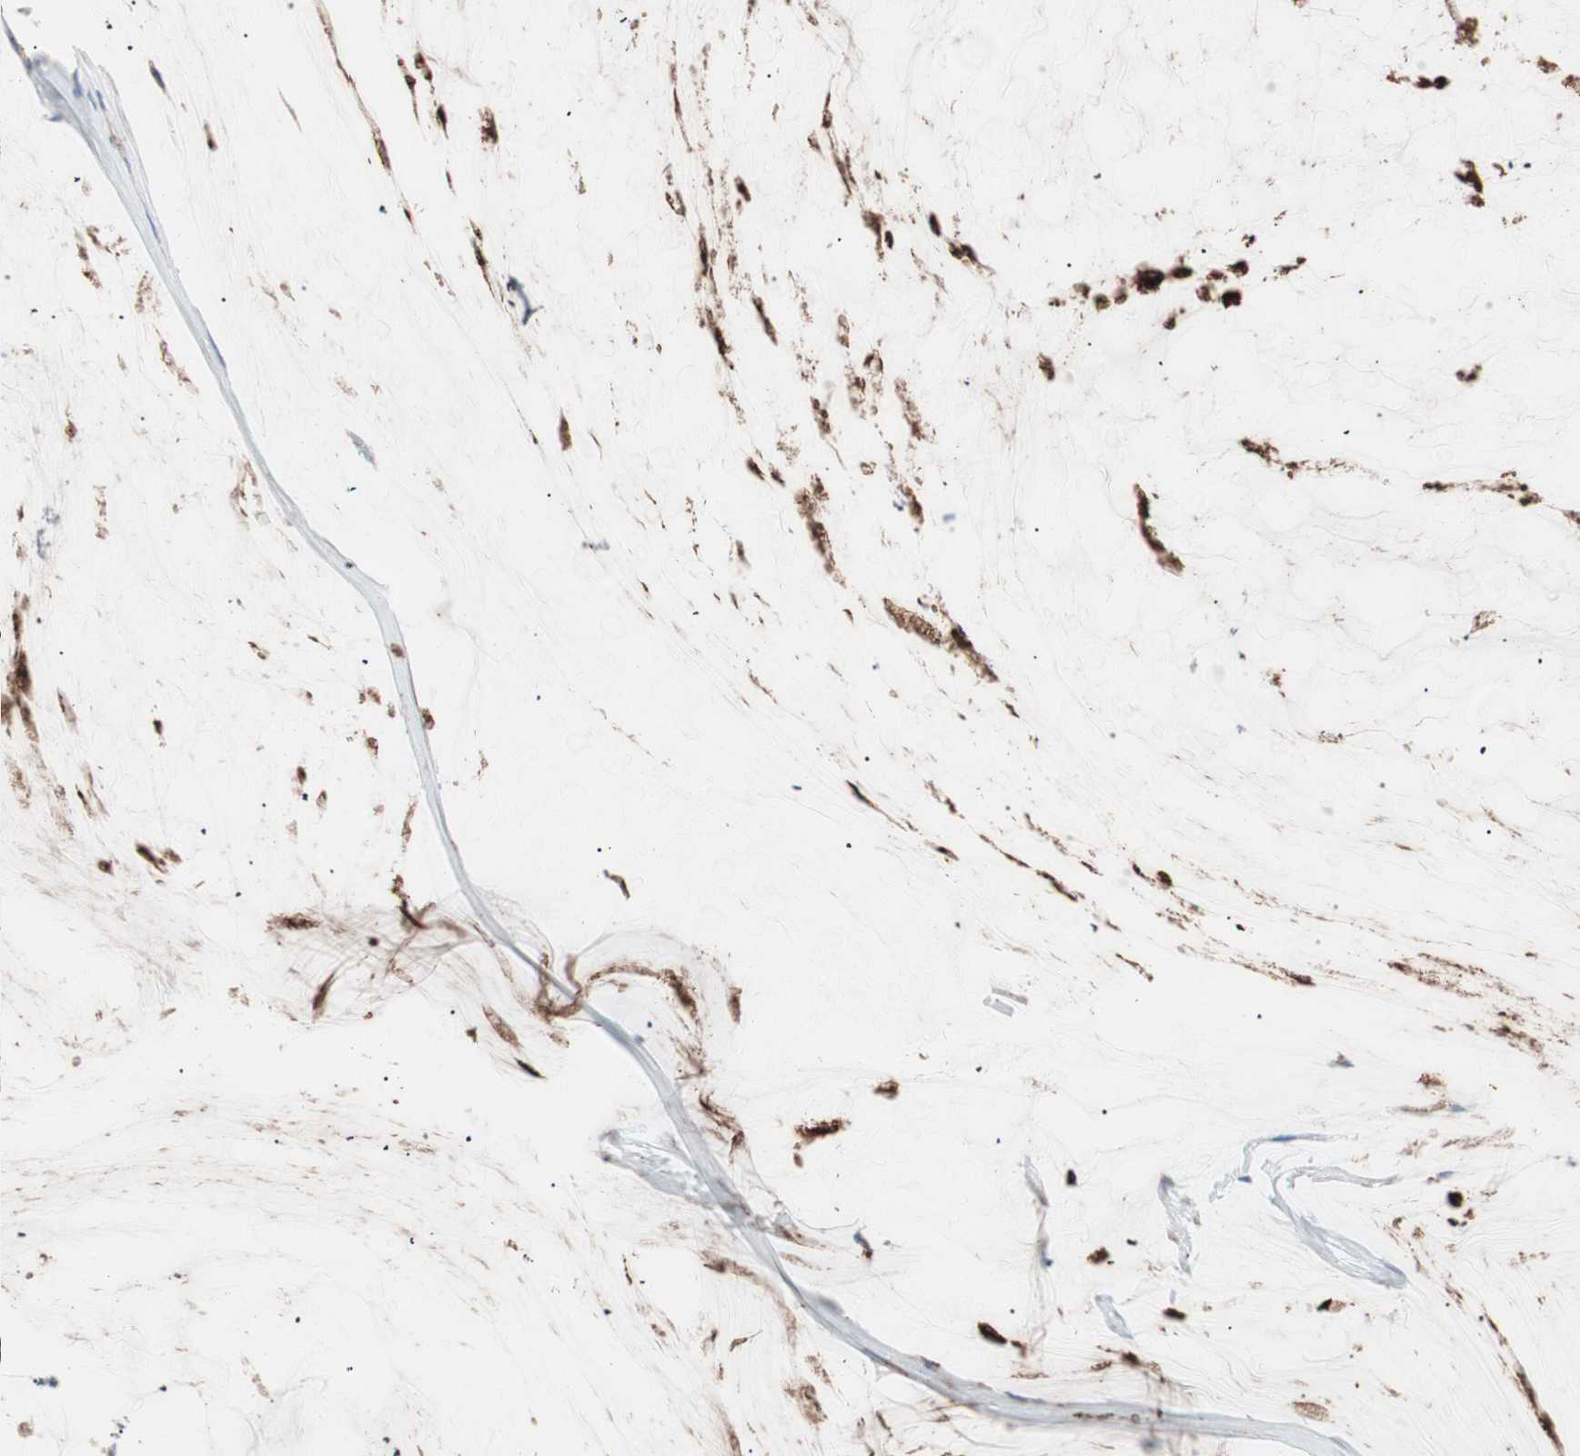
{"staining": {"intensity": "moderate", "quantity": ">75%", "location": "cytoplasmic/membranous"}, "tissue": "ovarian cancer", "cell_type": "Tumor cells", "image_type": "cancer", "snomed": [{"axis": "morphology", "description": "Cystadenocarcinoma, mucinous, NOS"}, {"axis": "topography", "description": "Ovary"}], "caption": "Moderate cytoplasmic/membranous positivity is seen in approximately >75% of tumor cells in ovarian cancer (mucinous cystadenocarcinoma).", "gene": "FLOT2", "patient": {"sex": "female", "age": 39}}